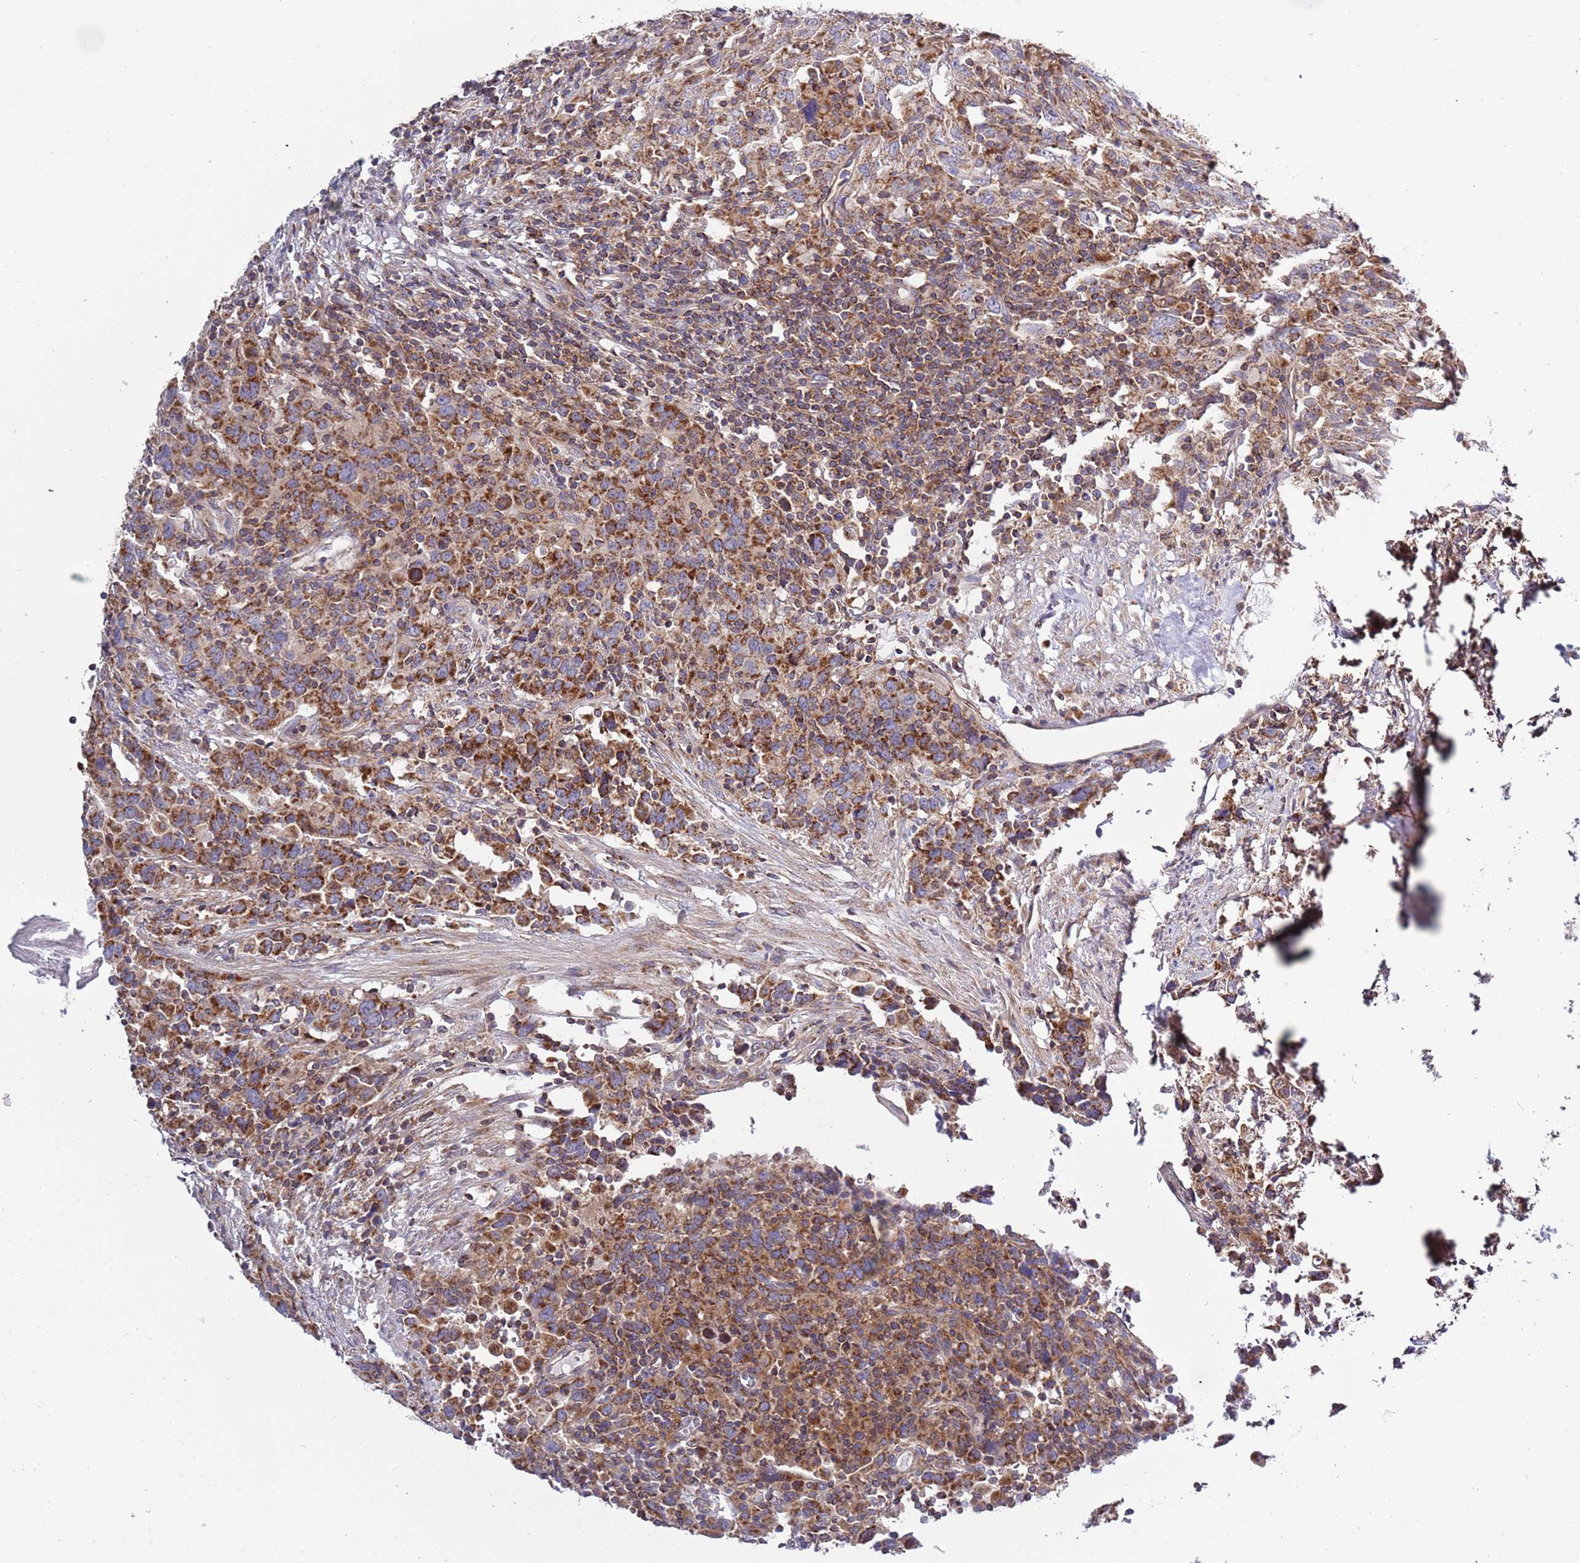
{"staining": {"intensity": "moderate", "quantity": ">75%", "location": "cytoplasmic/membranous"}, "tissue": "urothelial cancer", "cell_type": "Tumor cells", "image_type": "cancer", "snomed": [{"axis": "morphology", "description": "Urothelial carcinoma, High grade"}, {"axis": "topography", "description": "Urinary bladder"}], "caption": "Protein expression by immunohistochemistry (IHC) shows moderate cytoplasmic/membranous expression in approximately >75% of tumor cells in urothelial cancer.", "gene": "IRS4", "patient": {"sex": "male", "age": 61}}